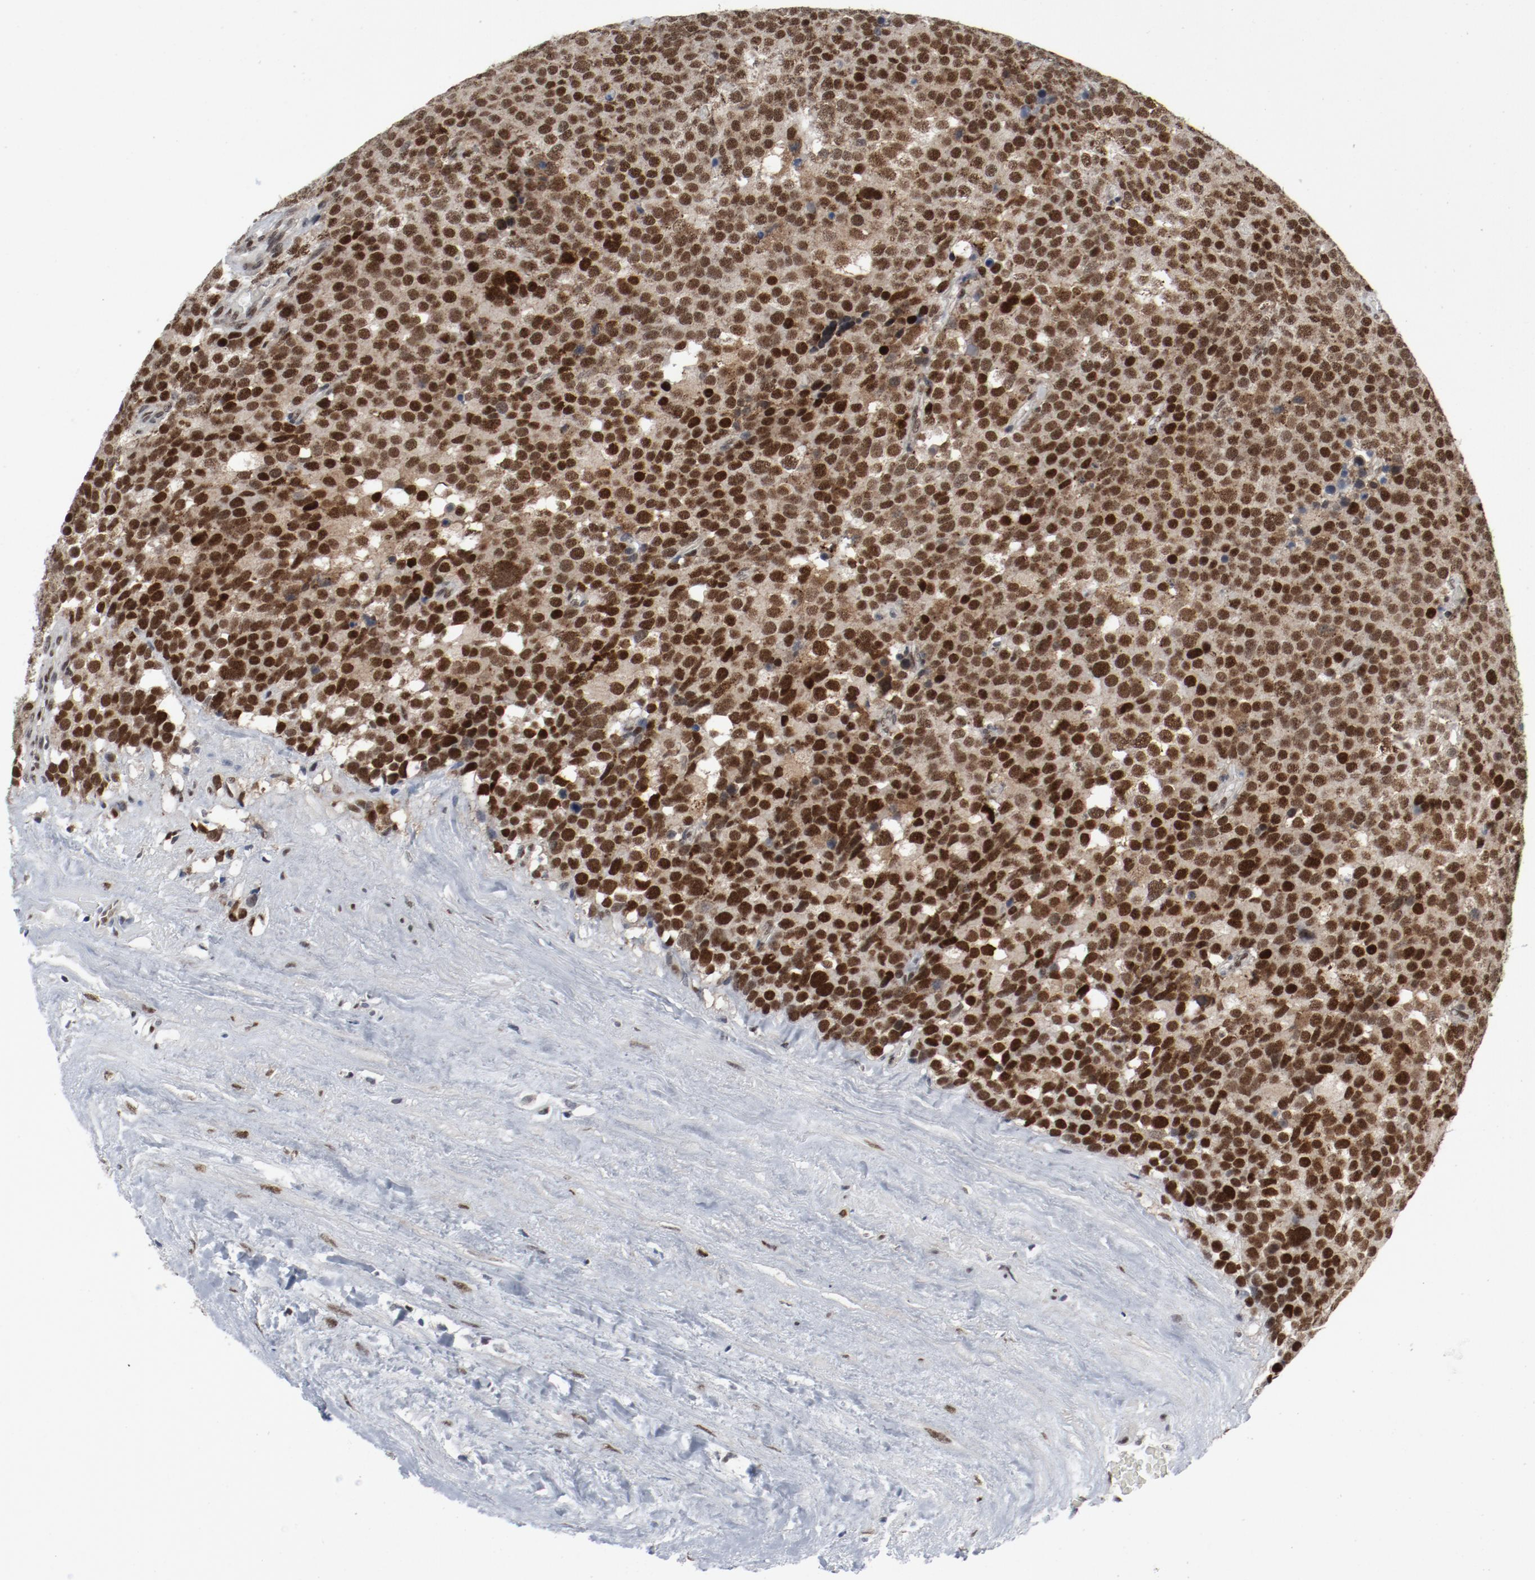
{"staining": {"intensity": "strong", "quantity": ">75%", "location": "cytoplasmic/membranous,nuclear"}, "tissue": "testis cancer", "cell_type": "Tumor cells", "image_type": "cancer", "snomed": [{"axis": "morphology", "description": "Seminoma, NOS"}, {"axis": "topography", "description": "Testis"}], "caption": "Immunohistochemical staining of human testis cancer demonstrates strong cytoplasmic/membranous and nuclear protein positivity in about >75% of tumor cells. The protein of interest is stained brown, and the nuclei are stained in blue (DAB (3,3'-diaminobenzidine) IHC with brightfield microscopy, high magnification).", "gene": "JMJD6", "patient": {"sex": "male", "age": 71}}